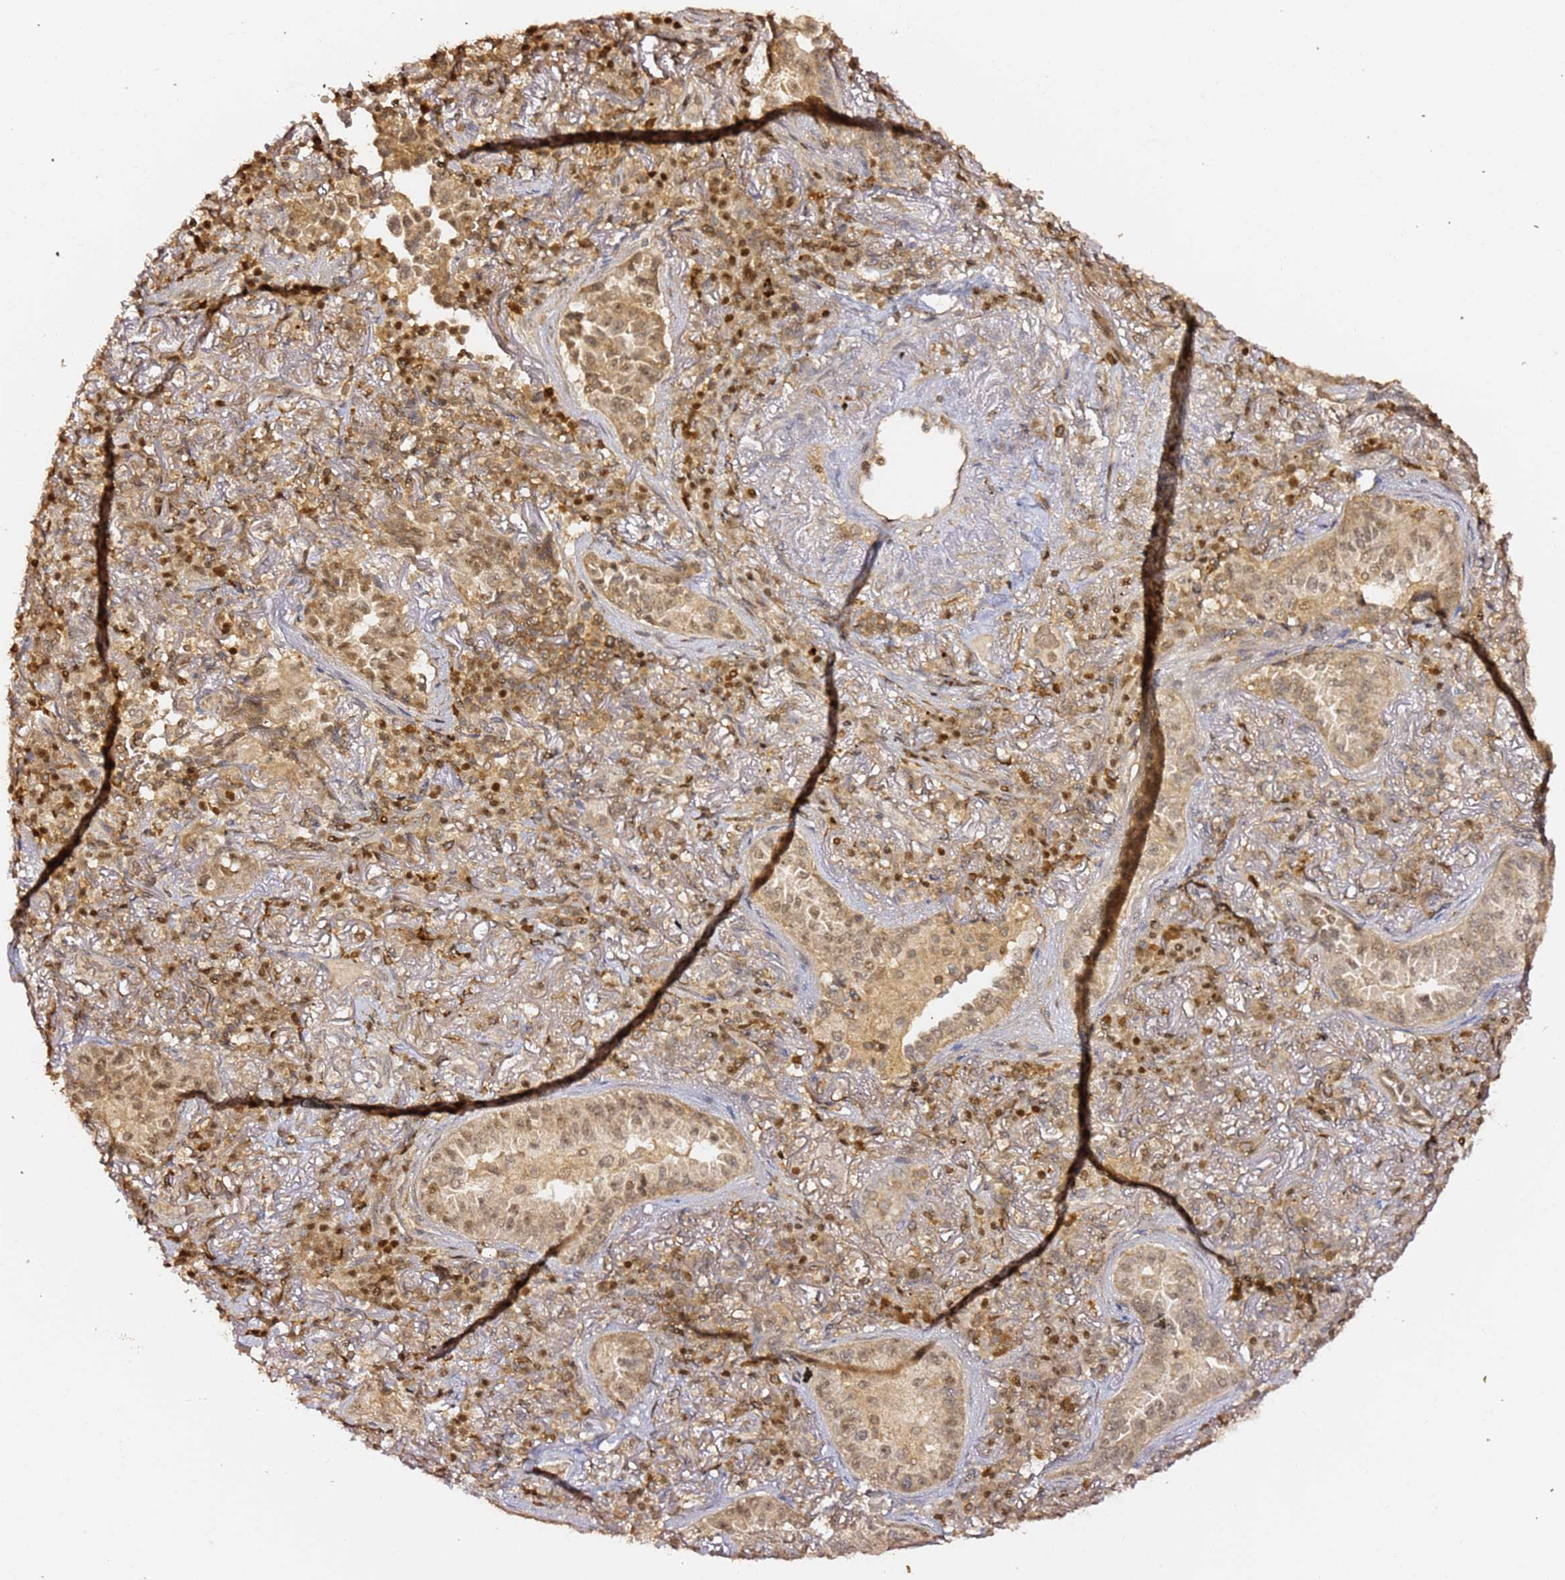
{"staining": {"intensity": "moderate", "quantity": ">75%", "location": "nuclear"}, "tissue": "lung cancer", "cell_type": "Tumor cells", "image_type": "cancer", "snomed": [{"axis": "morphology", "description": "Adenocarcinoma, NOS"}, {"axis": "topography", "description": "Lung"}], "caption": "Immunohistochemistry (IHC) micrograph of neoplastic tissue: lung adenocarcinoma stained using immunohistochemistry reveals medium levels of moderate protein expression localized specifically in the nuclear of tumor cells, appearing as a nuclear brown color.", "gene": "OR5V1", "patient": {"sex": "female", "age": 69}}